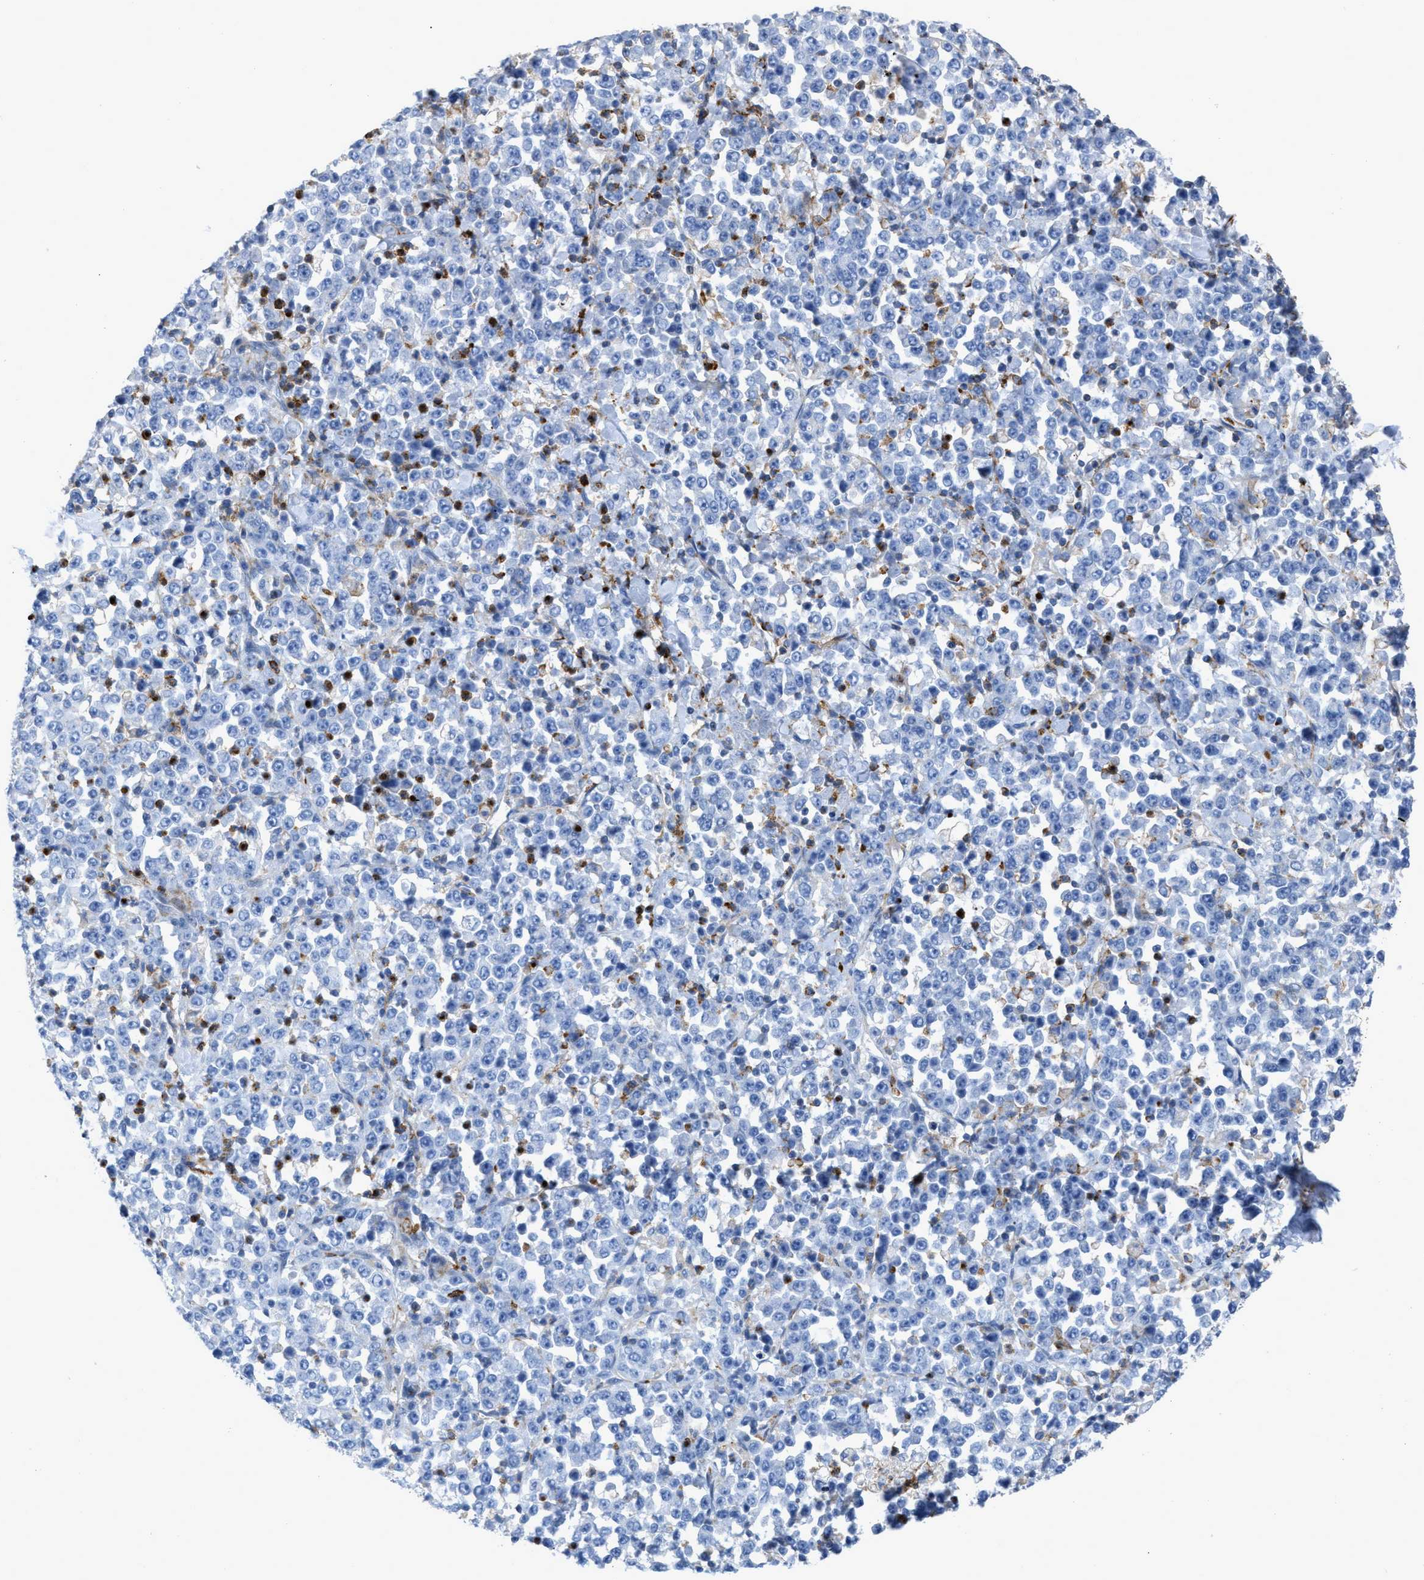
{"staining": {"intensity": "negative", "quantity": "none", "location": "none"}, "tissue": "stomach cancer", "cell_type": "Tumor cells", "image_type": "cancer", "snomed": [{"axis": "morphology", "description": "Normal tissue, NOS"}, {"axis": "morphology", "description": "Adenocarcinoma, NOS"}, {"axis": "topography", "description": "Stomach, upper"}, {"axis": "topography", "description": "Stomach"}], "caption": "This is an IHC histopathology image of human stomach cancer (adenocarcinoma). There is no positivity in tumor cells.", "gene": "PRMT2", "patient": {"sex": "male", "age": 59}}